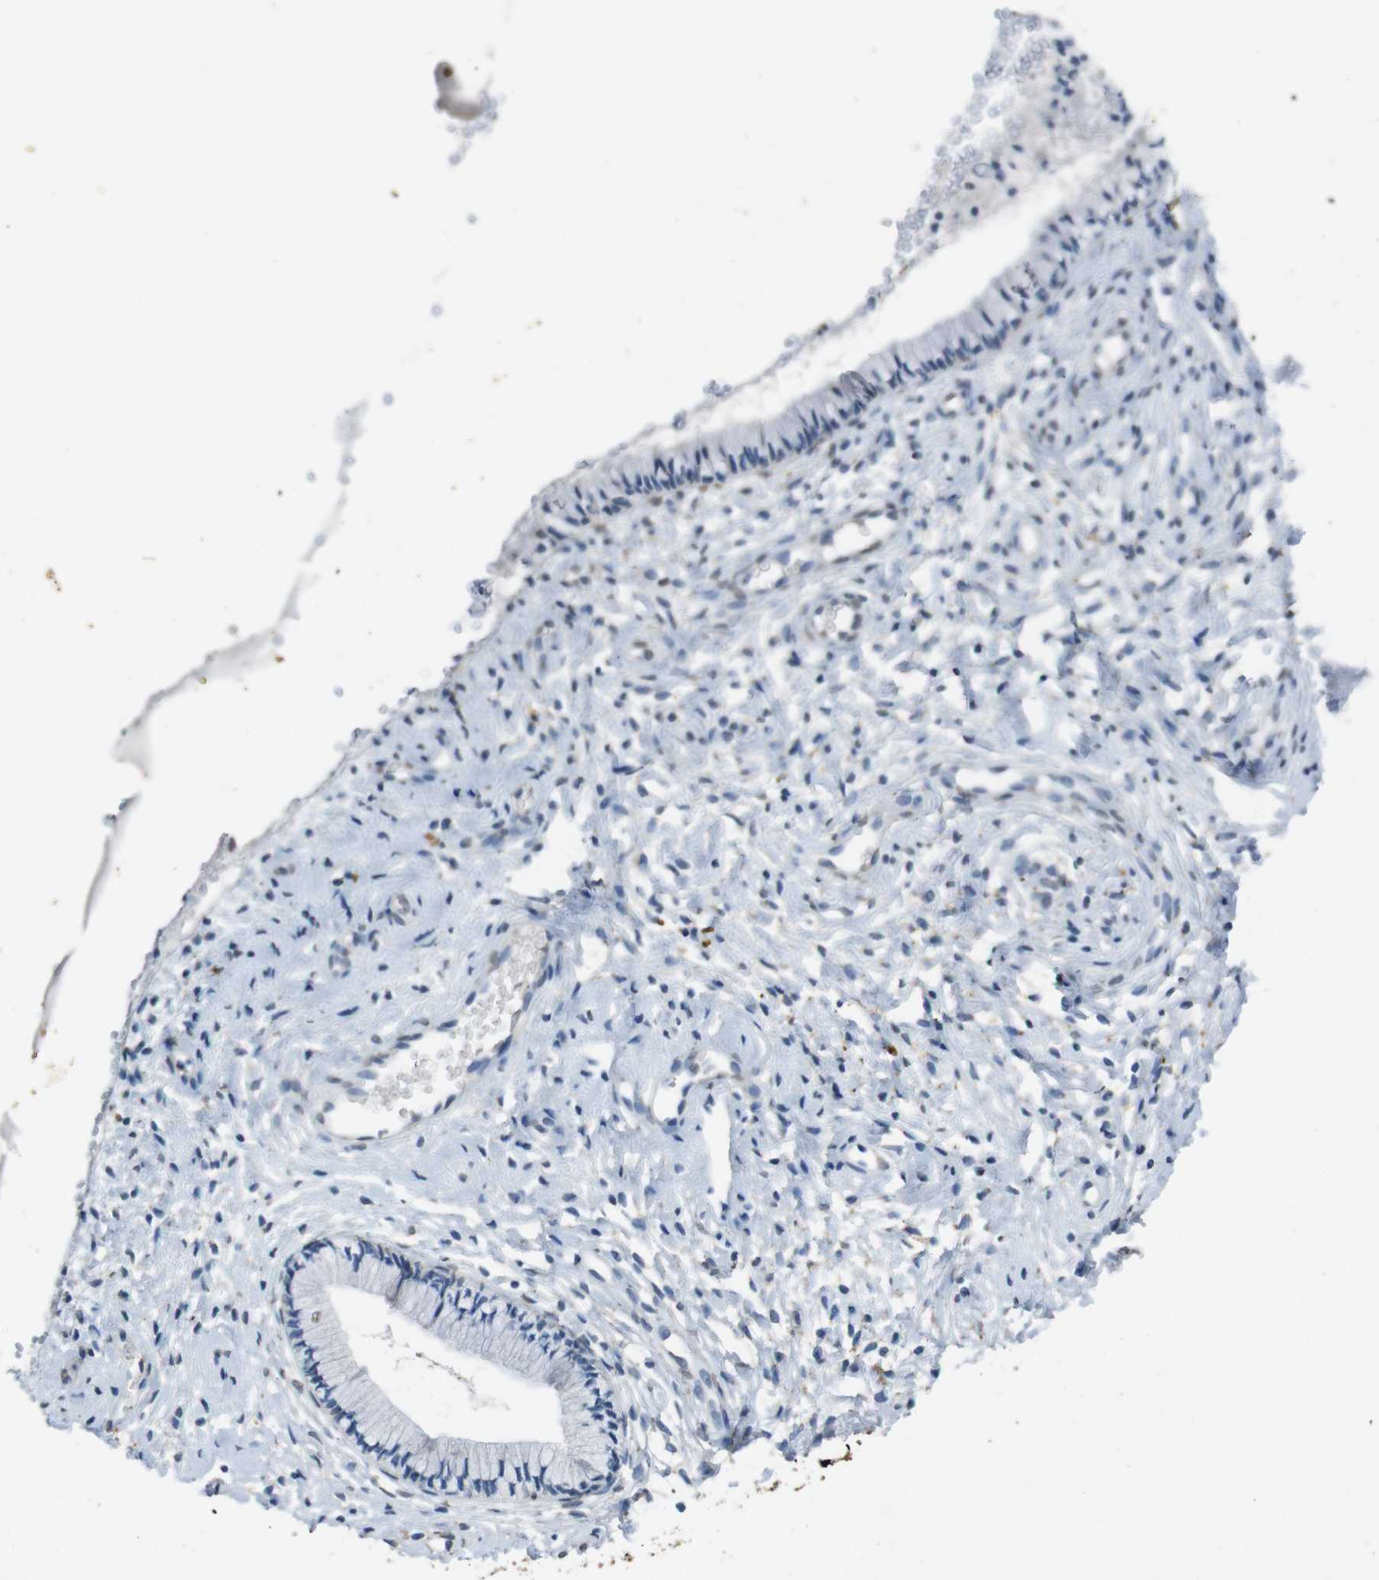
{"staining": {"intensity": "negative", "quantity": "none", "location": "none"}, "tissue": "cervix", "cell_type": "Glandular cells", "image_type": "normal", "snomed": [{"axis": "morphology", "description": "Normal tissue, NOS"}, {"axis": "topography", "description": "Cervix"}], "caption": "Micrograph shows no significant protein expression in glandular cells of benign cervix.", "gene": "STBD1", "patient": {"sex": "female", "age": 46}}